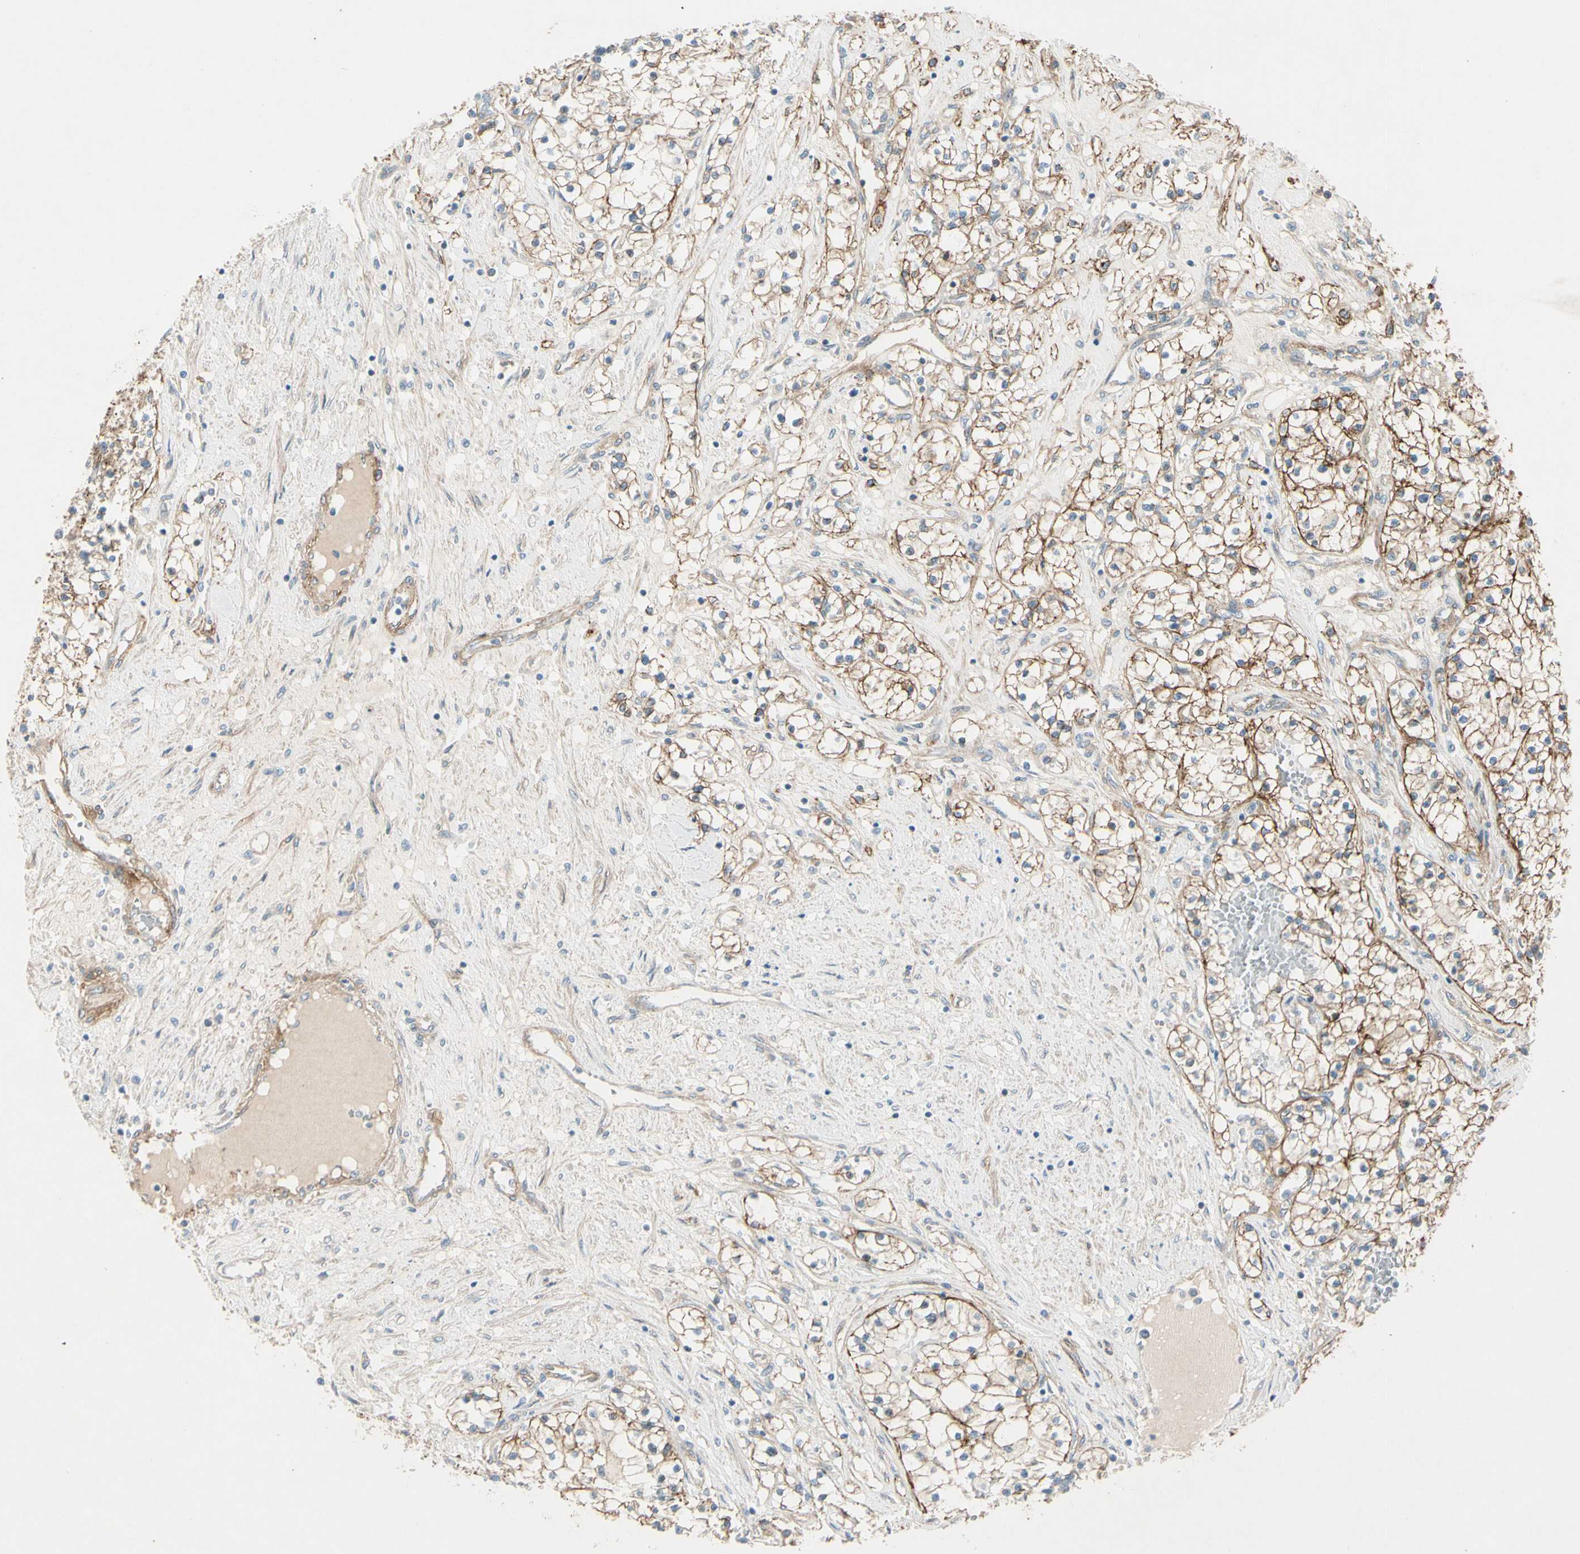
{"staining": {"intensity": "moderate", "quantity": "25%-75%", "location": "cytoplasmic/membranous"}, "tissue": "renal cancer", "cell_type": "Tumor cells", "image_type": "cancer", "snomed": [{"axis": "morphology", "description": "Adenocarcinoma, NOS"}, {"axis": "topography", "description": "Kidney"}], "caption": "Immunohistochemistry (IHC) (DAB (3,3'-diaminobenzidine)) staining of human renal adenocarcinoma exhibits moderate cytoplasmic/membranous protein positivity in about 25%-75% of tumor cells.", "gene": "ITGA3", "patient": {"sex": "male", "age": 68}}